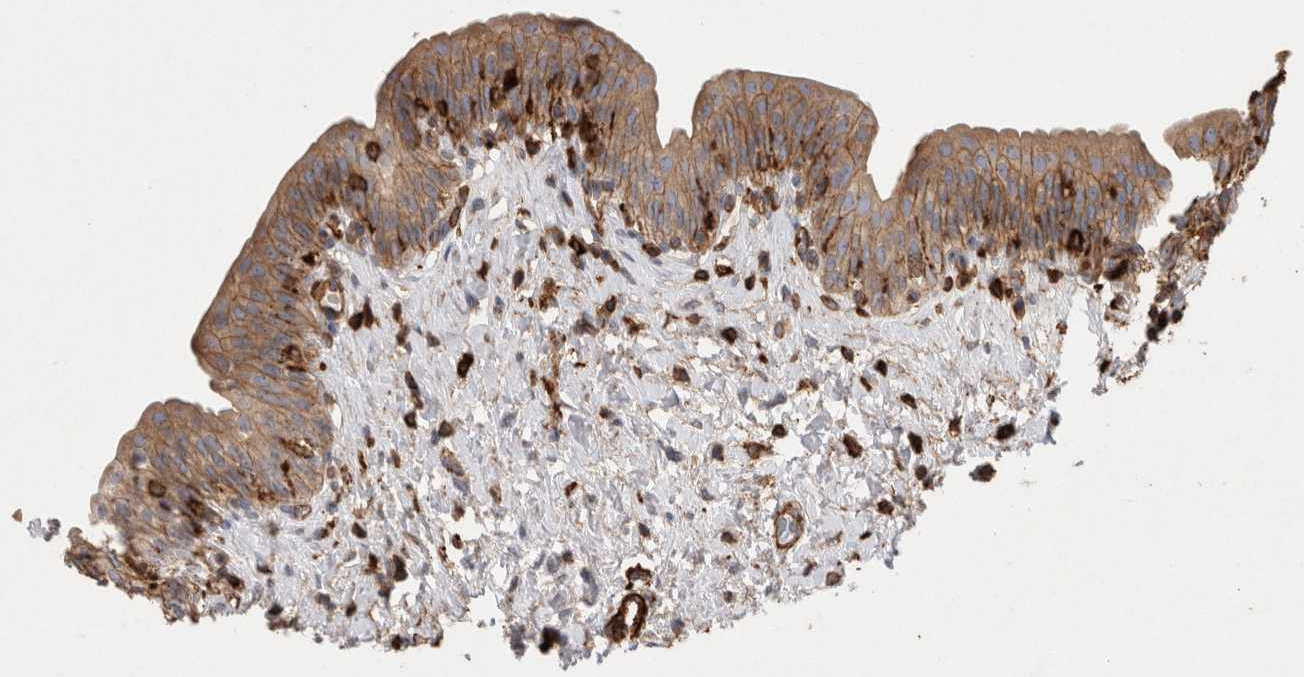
{"staining": {"intensity": "moderate", "quantity": ">75%", "location": "cytoplasmic/membranous"}, "tissue": "urinary bladder", "cell_type": "Urothelial cells", "image_type": "normal", "snomed": [{"axis": "morphology", "description": "Normal tissue, NOS"}, {"axis": "topography", "description": "Urinary bladder"}], "caption": "The micrograph demonstrates immunohistochemical staining of benign urinary bladder. There is moderate cytoplasmic/membranous expression is identified in about >75% of urothelial cells. (DAB IHC with brightfield microscopy, high magnification).", "gene": "GPER1", "patient": {"sex": "male", "age": 83}}